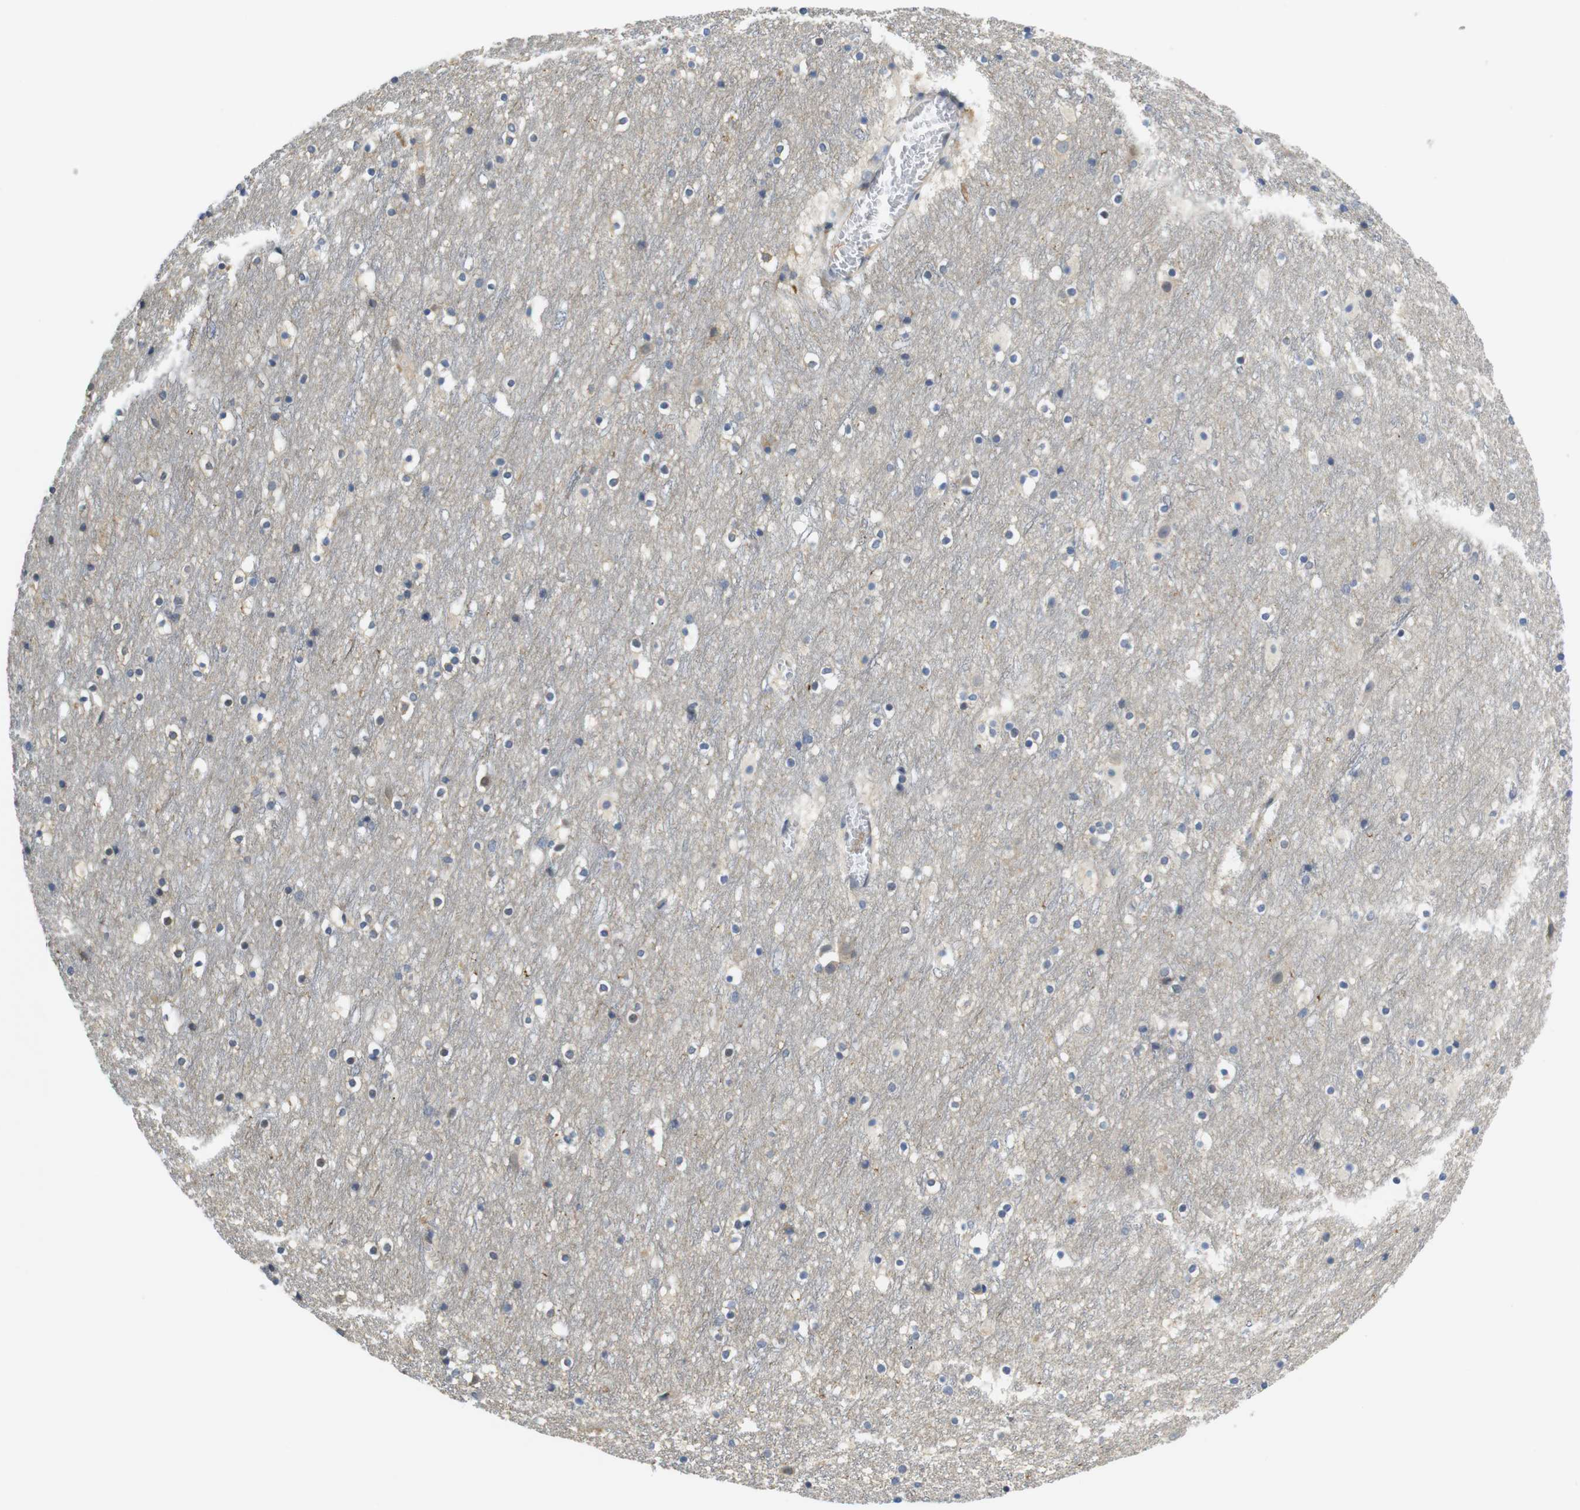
{"staining": {"intensity": "negative", "quantity": "none", "location": "none"}, "tissue": "cerebral cortex", "cell_type": "Endothelial cells", "image_type": "normal", "snomed": [{"axis": "morphology", "description": "Normal tissue, NOS"}, {"axis": "topography", "description": "Cerebral cortex"}], "caption": "Immunohistochemical staining of benign cerebral cortex displays no significant expression in endothelial cells. The staining is performed using DAB (3,3'-diaminobenzidine) brown chromogen with nuclei counter-stained in using hematoxylin.", "gene": "FNTA", "patient": {"sex": "male", "age": 45}}